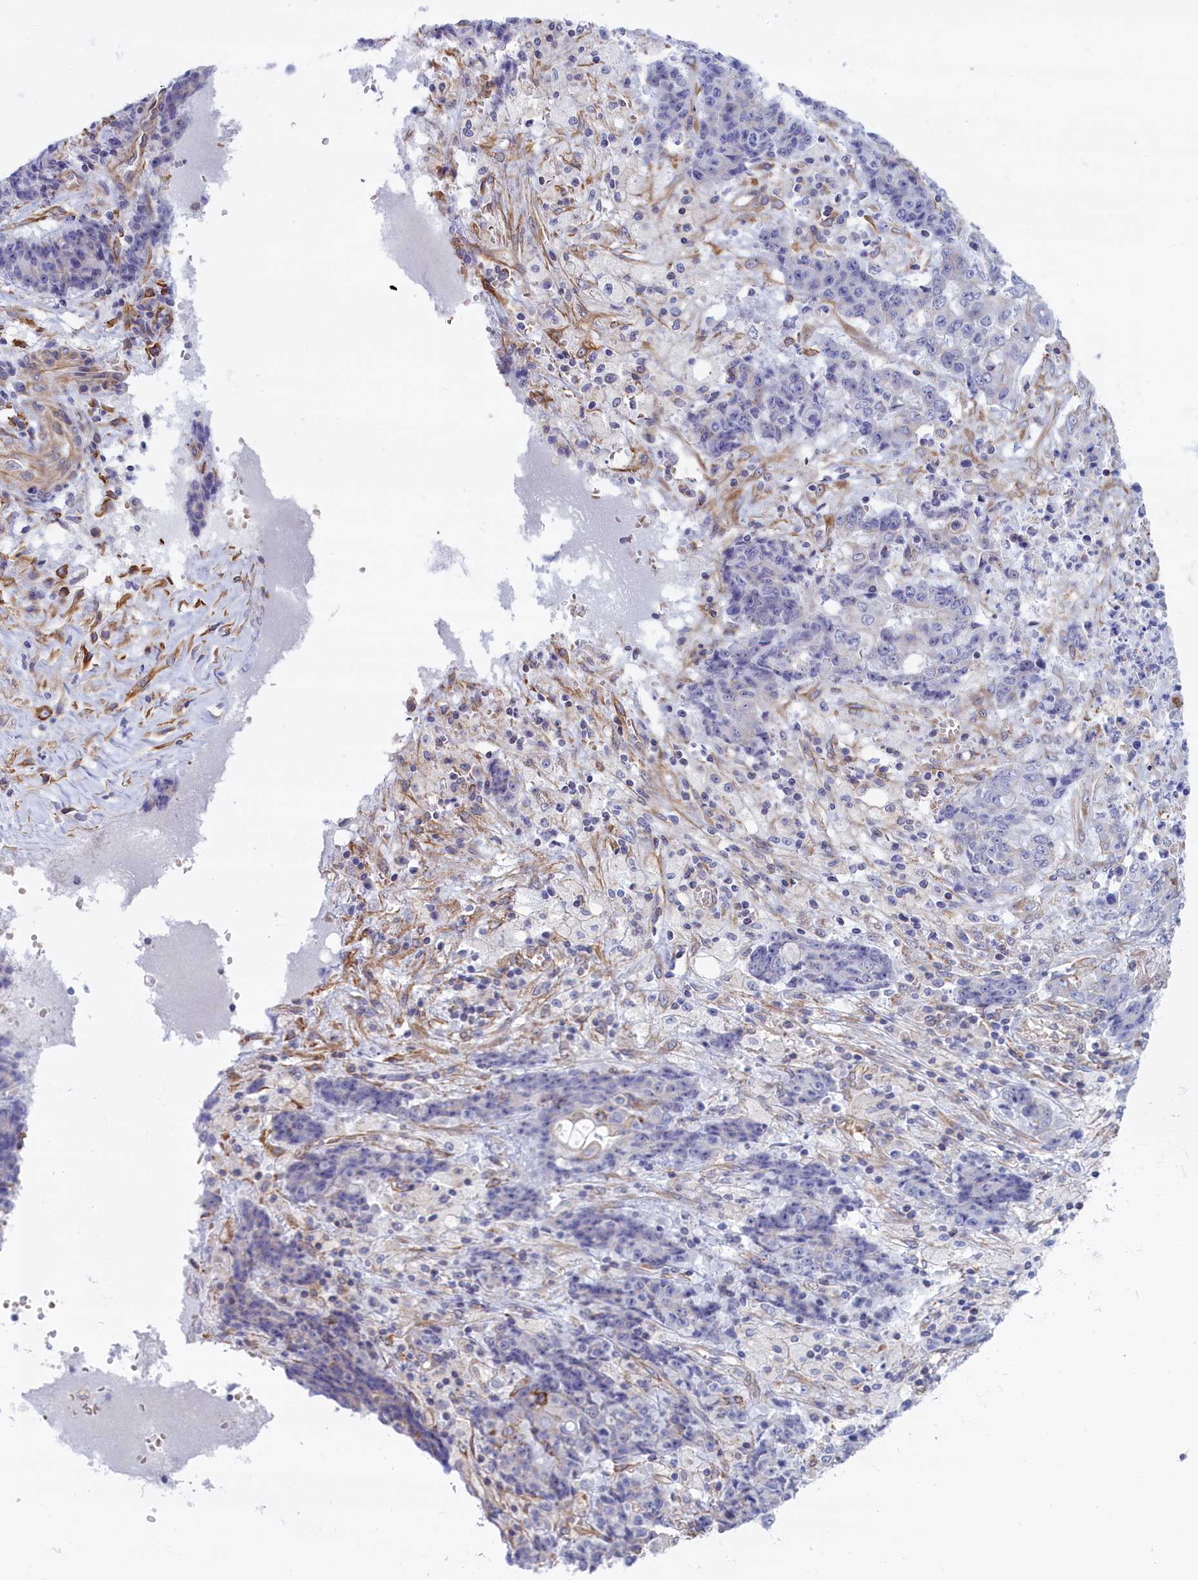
{"staining": {"intensity": "negative", "quantity": "none", "location": "none"}, "tissue": "ovarian cancer", "cell_type": "Tumor cells", "image_type": "cancer", "snomed": [{"axis": "morphology", "description": "Carcinoma, endometroid"}, {"axis": "topography", "description": "Ovary"}], "caption": "This is a histopathology image of immunohistochemistry staining of endometroid carcinoma (ovarian), which shows no staining in tumor cells. Brightfield microscopy of immunohistochemistry (IHC) stained with DAB (3,3'-diaminobenzidine) (brown) and hematoxylin (blue), captured at high magnification.", "gene": "ABCC12", "patient": {"sex": "female", "age": 42}}